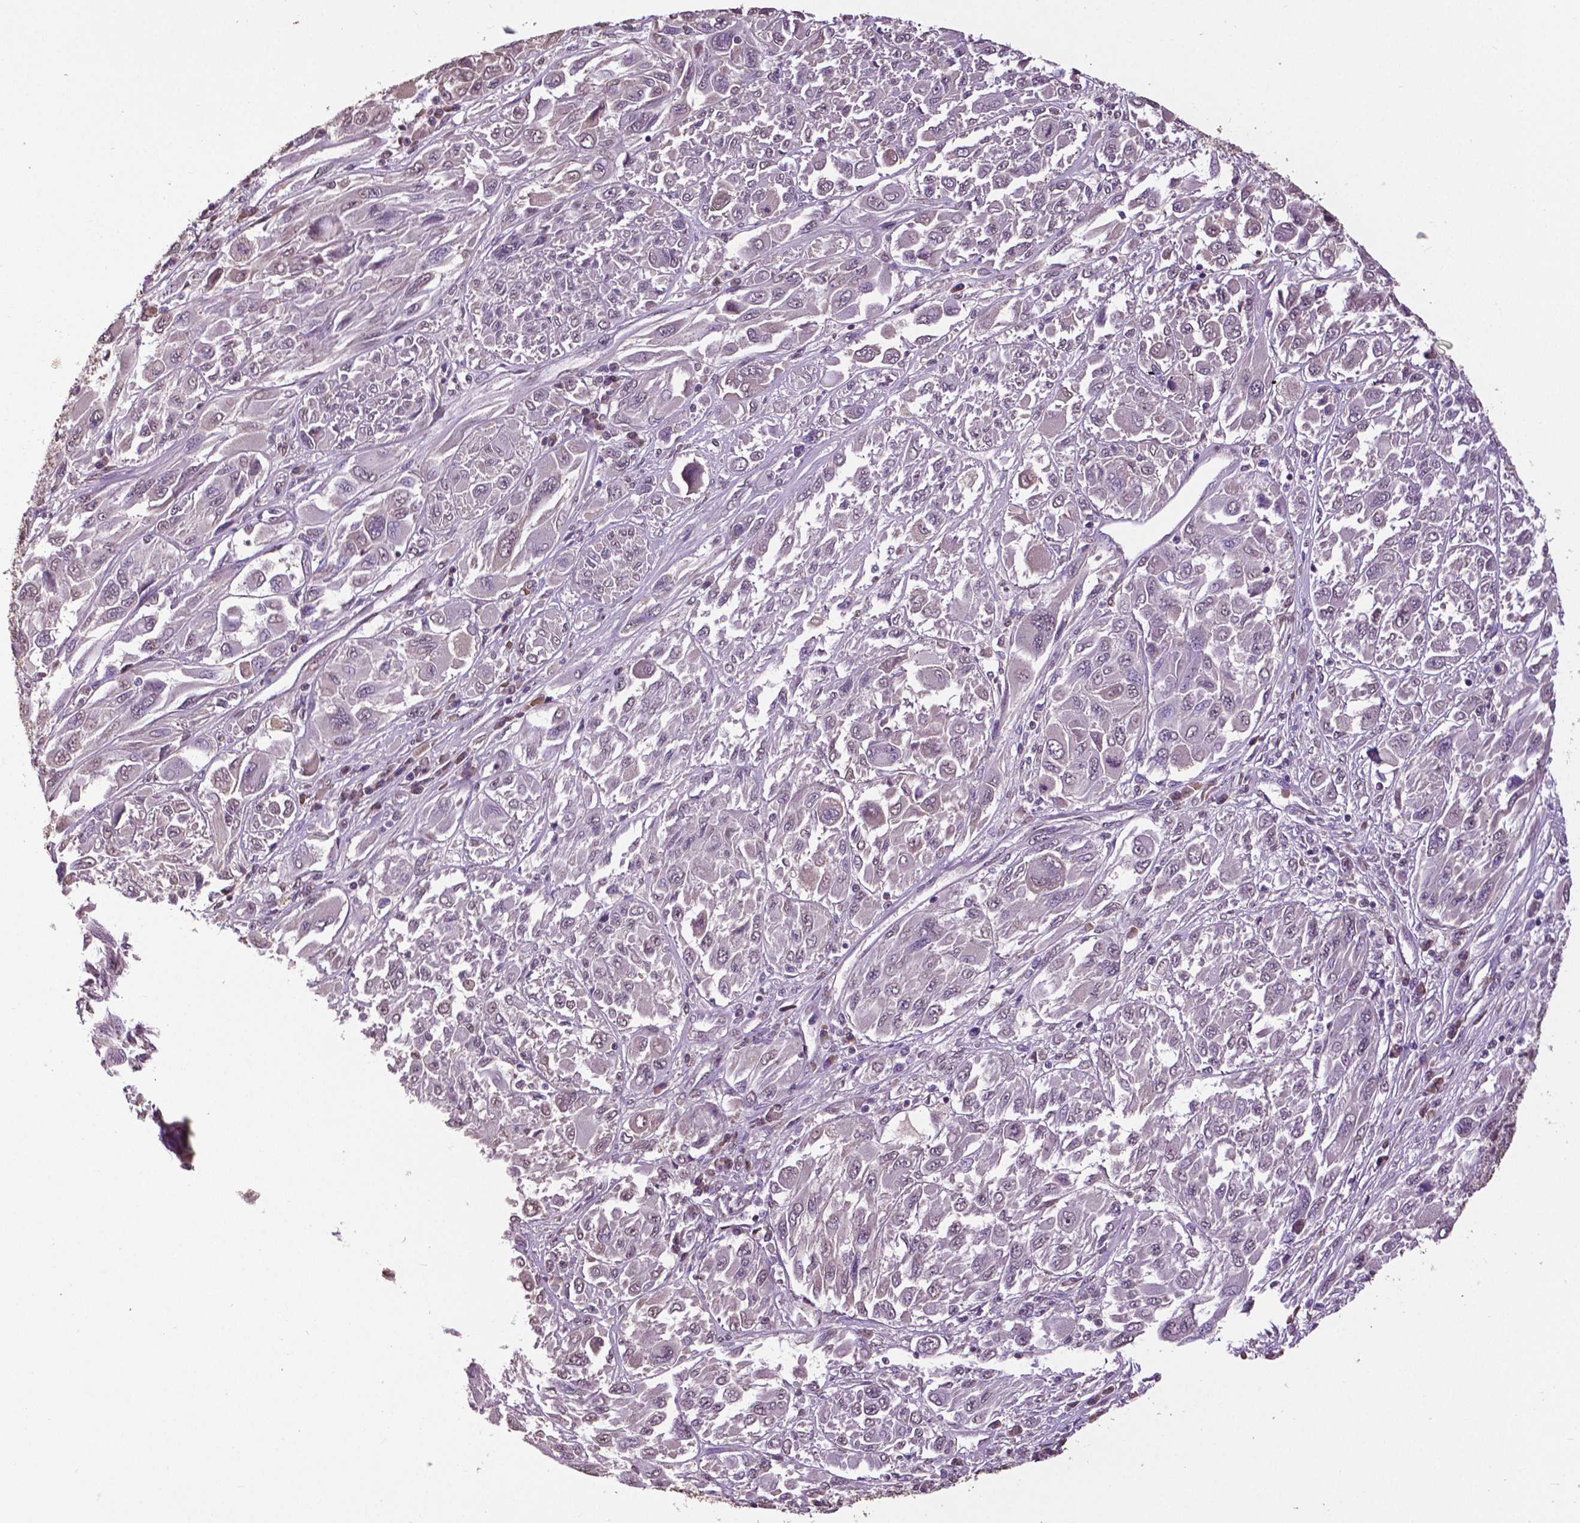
{"staining": {"intensity": "negative", "quantity": "none", "location": "none"}, "tissue": "melanoma", "cell_type": "Tumor cells", "image_type": "cancer", "snomed": [{"axis": "morphology", "description": "Malignant melanoma, NOS"}, {"axis": "topography", "description": "Skin"}], "caption": "Melanoma was stained to show a protein in brown. There is no significant staining in tumor cells.", "gene": "RUNX3", "patient": {"sex": "female", "age": 91}}